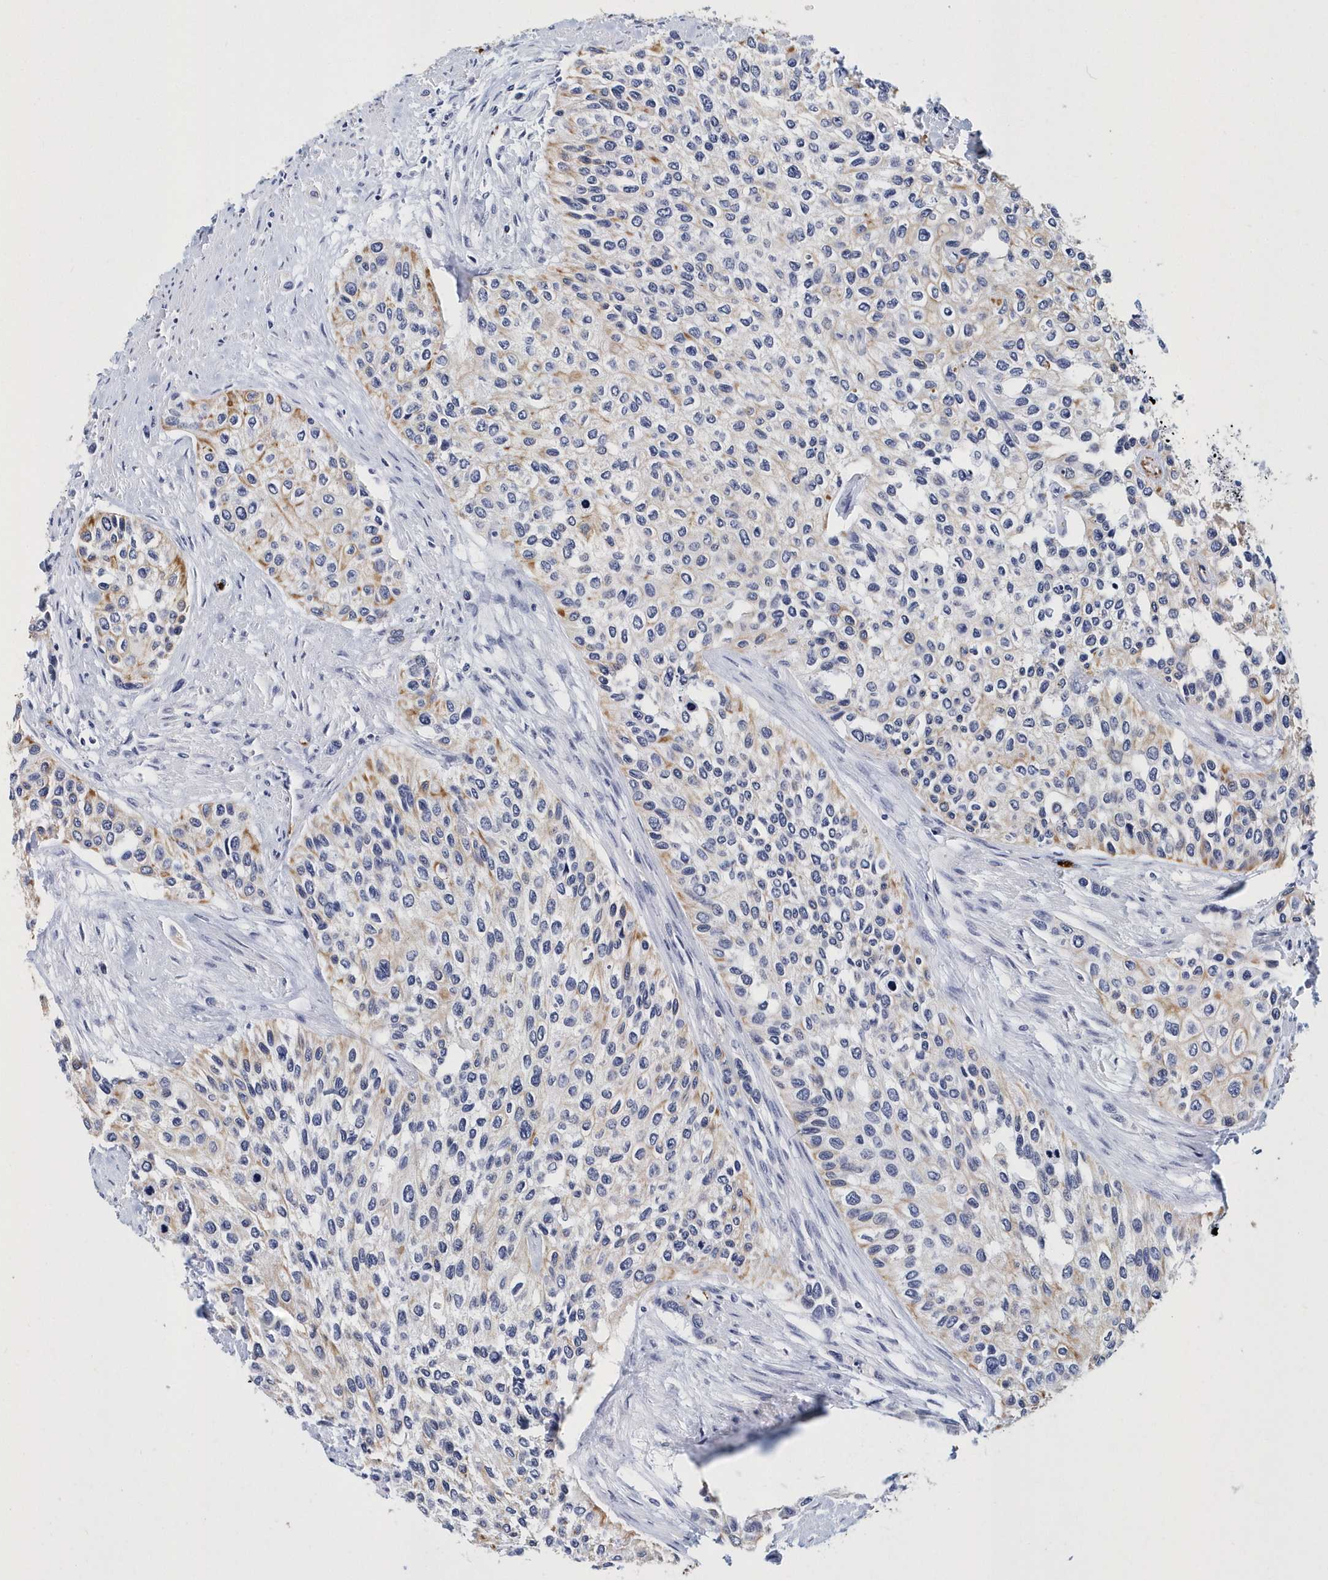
{"staining": {"intensity": "weak", "quantity": "<25%", "location": "cytoplasmic/membranous"}, "tissue": "urothelial cancer", "cell_type": "Tumor cells", "image_type": "cancer", "snomed": [{"axis": "morphology", "description": "Normal tissue, NOS"}, {"axis": "morphology", "description": "Urothelial carcinoma, High grade"}, {"axis": "topography", "description": "Vascular tissue"}, {"axis": "topography", "description": "Urinary bladder"}], "caption": "This histopathology image is of high-grade urothelial carcinoma stained with immunohistochemistry to label a protein in brown with the nuclei are counter-stained blue. There is no positivity in tumor cells.", "gene": "ITGA2B", "patient": {"sex": "female", "age": 56}}